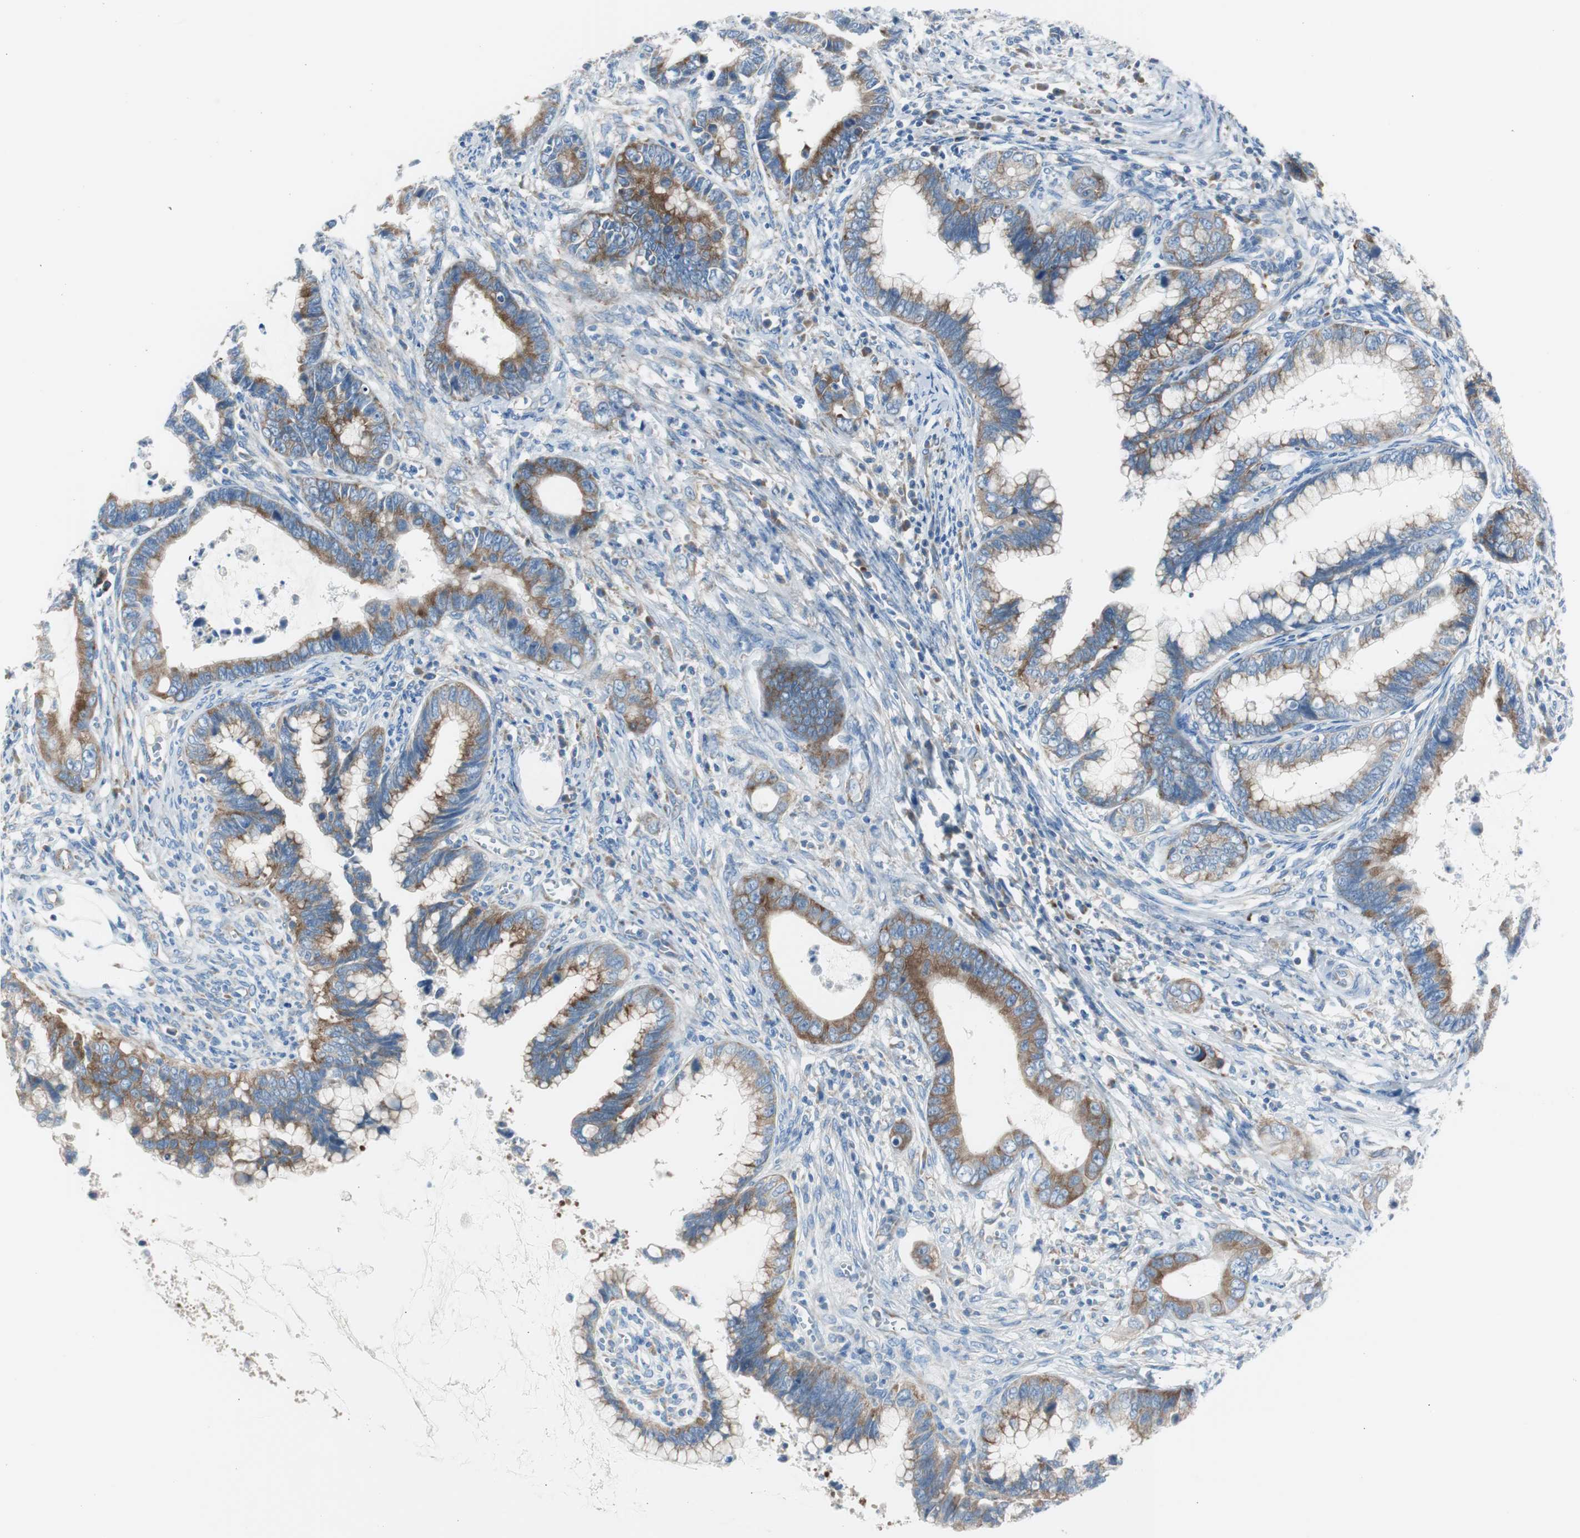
{"staining": {"intensity": "moderate", "quantity": ">75%", "location": "cytoplasmic/membranous"}, "tissue": "cervical cancer", "cell_type": "Tumor cells", "image_type": "cancer", "snomed": [{"axis": "morphology", "description": "Adenocarcinoma, NOS"}, {"axis": "topography", "description": "Cervix"}], "caption": "Immunohistochemistry (IHC) image of neoplastic tissue: human cervical adenocarcinoma stained using immunohistochemistry (IHC) shows medium levels of moderate protein expression localized specifically in the cytoplasmic/membranous of tumor cells, appearing as a cytoplasmic/membranous brown color.", "gene": "RPS12", "patient": {"sex": "female", "age": 44}}